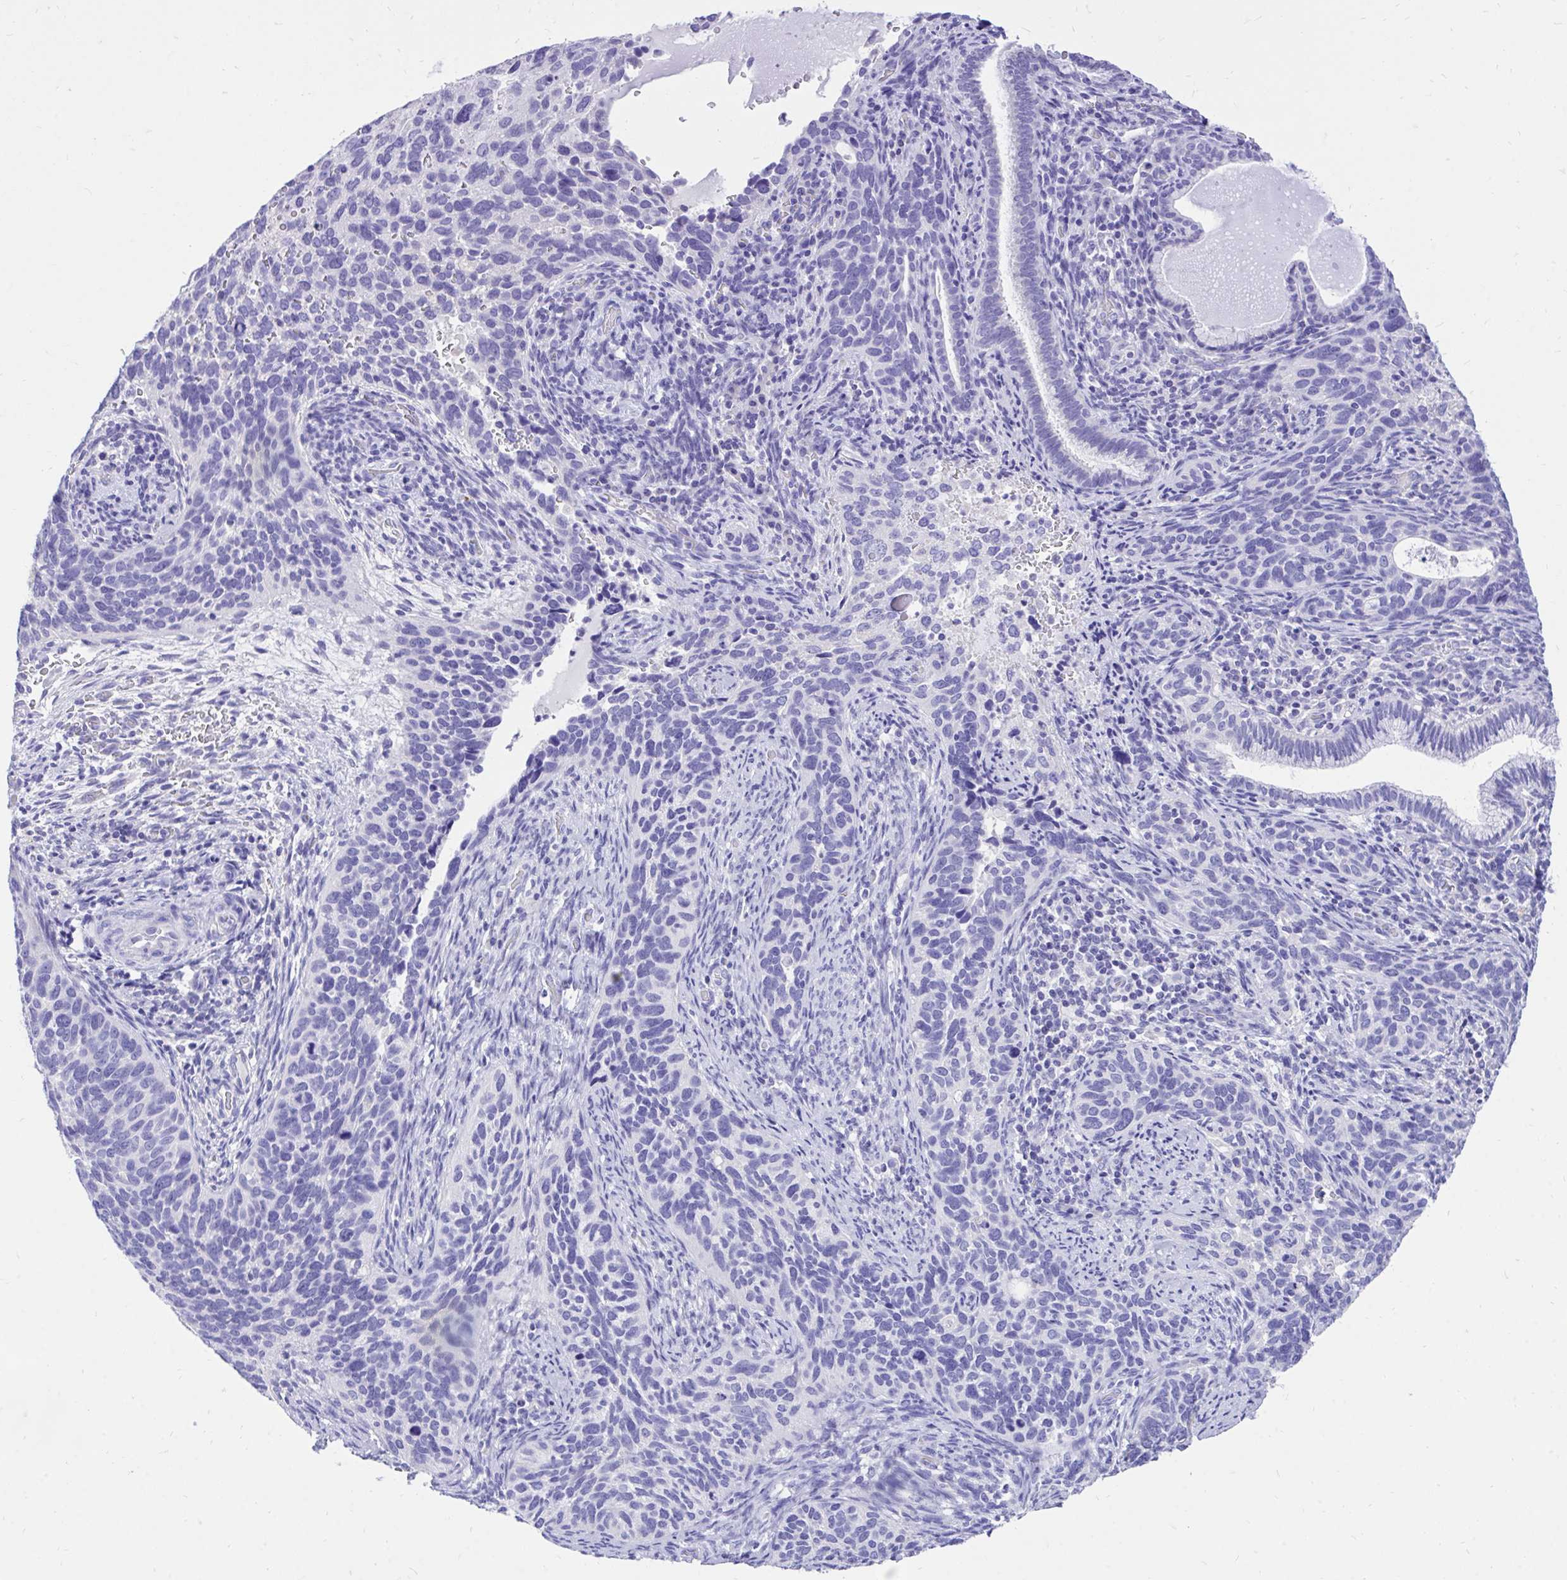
{"staining": {"intensity": "negative", "quantity": "none", "location": "none"}, "tissue": "cervical cancer", "cell_type": "Tumor cells", "image_type": "cancer", "snomed": [{"axis": "morphology", "description": "Squamous cell carcinoma, NOS"}, {"axis": "topography", "description": "Cervix"}], "caption": "DAB (3,3'-diaminobenzidine) immunohistochemical staining of human cervical cancer (squamous cell carcinoma) displays no significant staining in tumor cells.", "gene": "MON1A", "patient": {"sex": "female", "age": 51}}